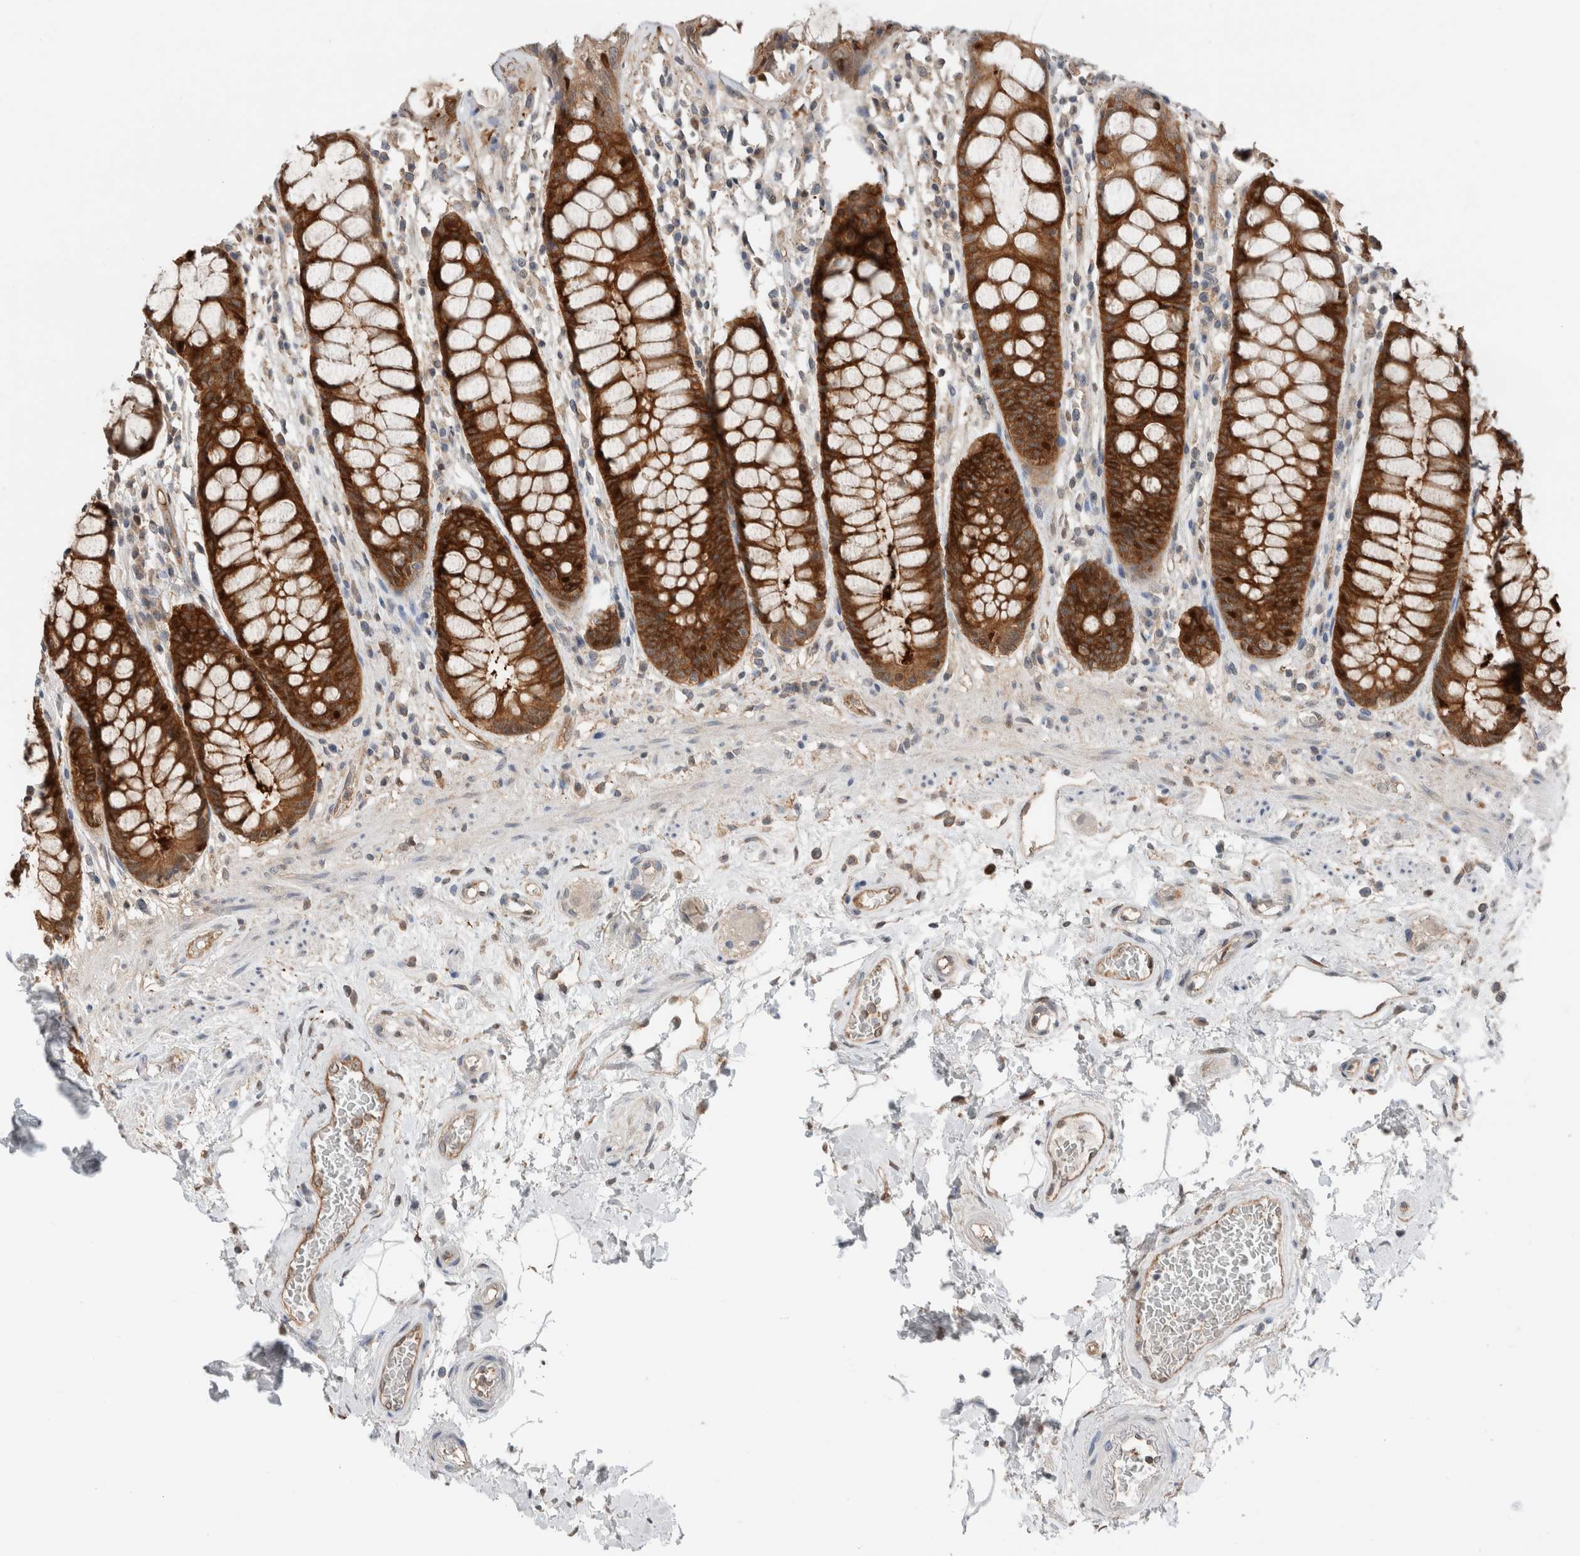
{"staining": {"intensity": "strong", "quantity": ">75%", "location": "cytoplasmic/membranous"}, "tissue": "rectum", "cell_type": "Glandular cells", "image_type": "normal", "snomed": [{"axis": "morphology", "description": "Normal tissue, NOS"}, {"axis": "topography", "description": "Rectum"}], "caption": "A high amount of strong cytoplasmic/membranous staining is present in about >75% of glandular cells in normal rectum. The staining was performed using DAB (3,3'-diaminobenzidine), with brown indicating positive protein expression. Nuclei are stained blue with hematoxylin.", "gene": "XPNPEP1", "patient": {"sex": "male", "age": 64}}